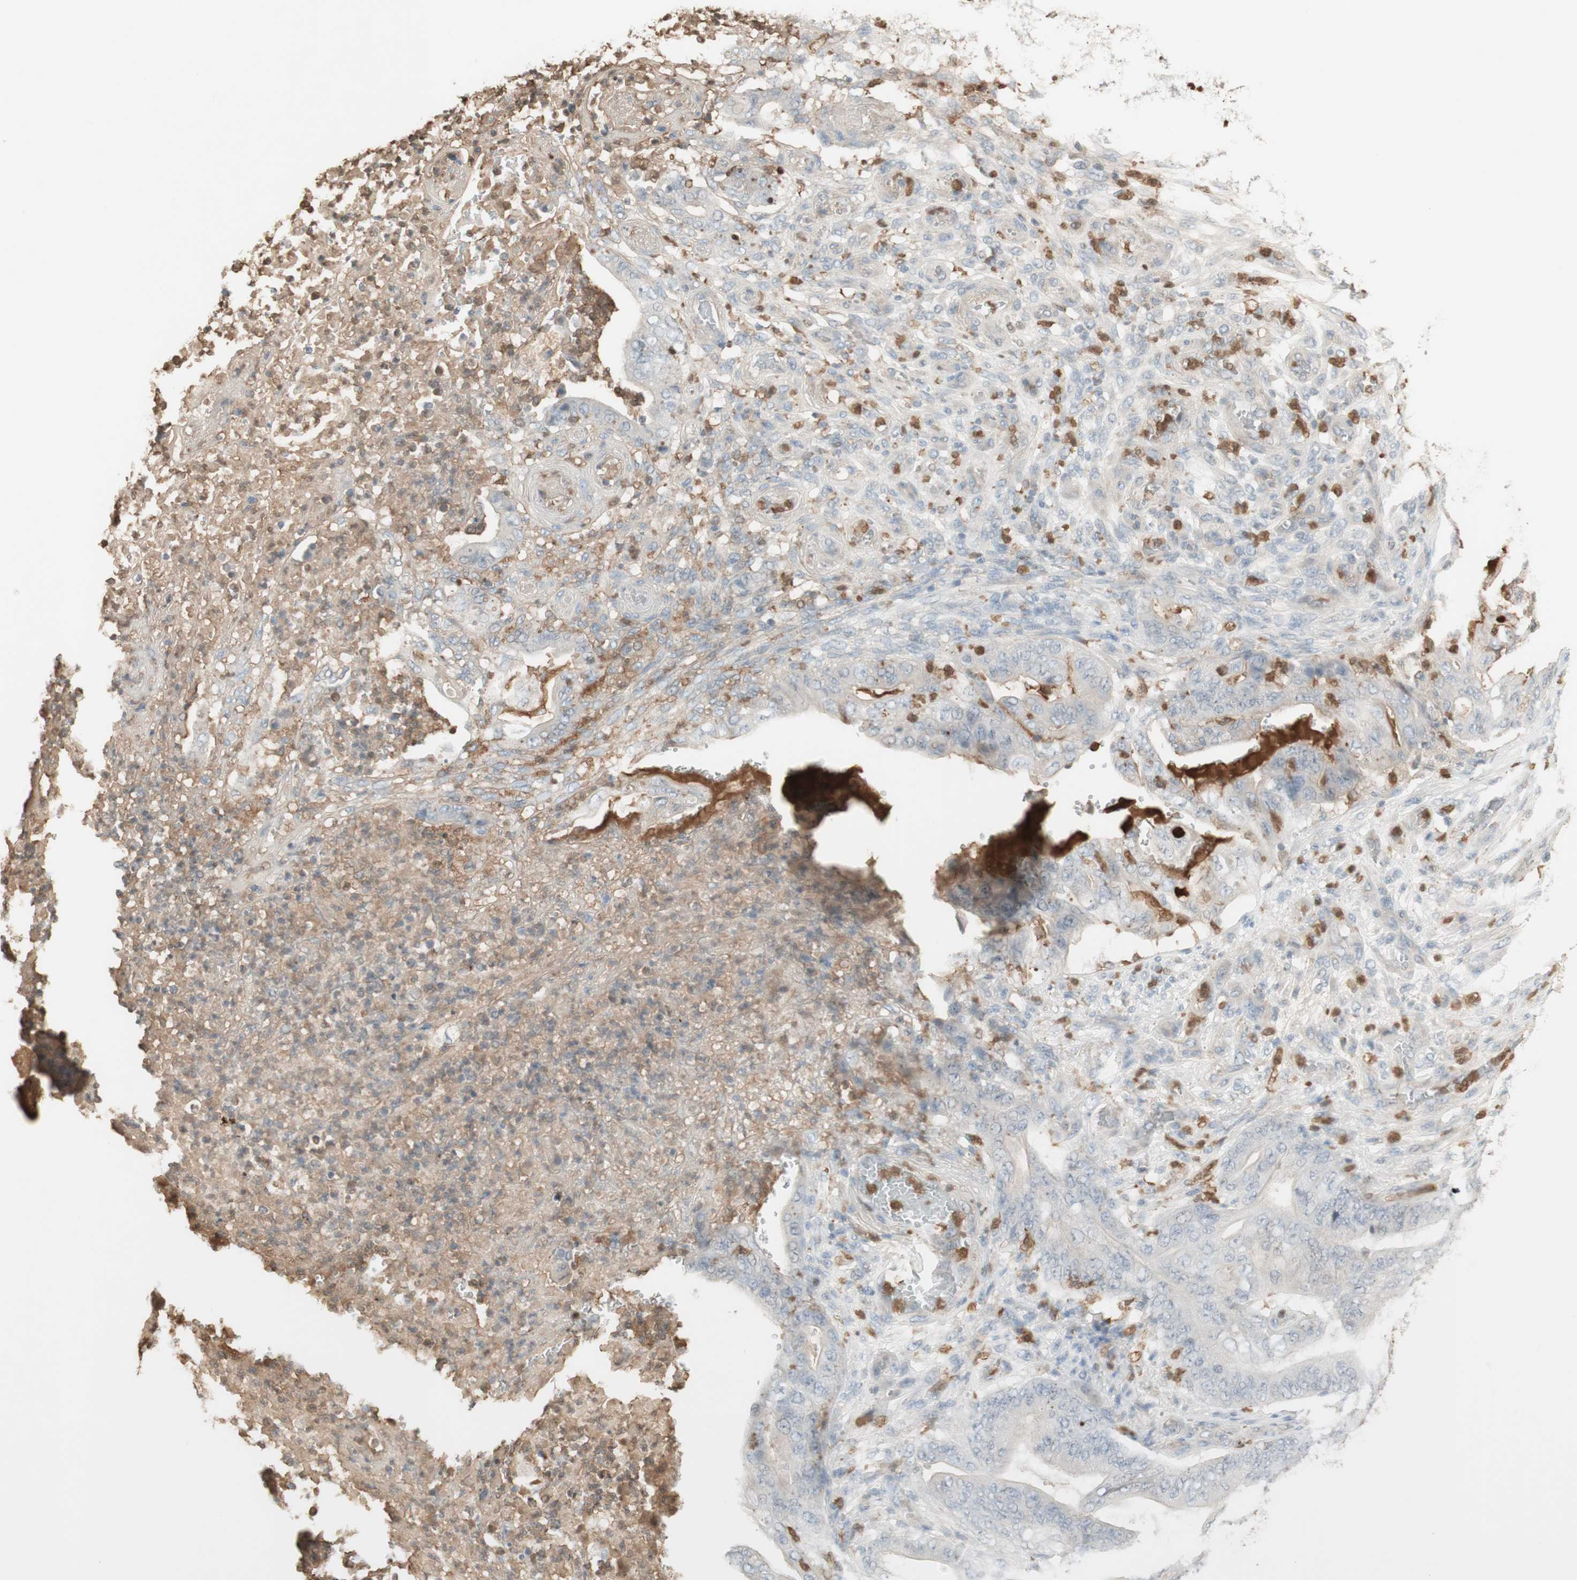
{"staining": {"intensity": "negative", "quantity": "none", "location": "none"}, "tissue": "stomach cancer", "cell_type": "Tumor cells", "image_type": "cancer", "snomed": [{"axis": "morphology", "description": "Adenocarcinoma, NOS"}, {"axis": "topography", "description": "Stomach"}], "caption": "DAB immunohistochemical staining of stomach adenocarcinoma exhibits no significant staining in tumor cells. (DAB immunohistochemistry (IHC) with hematoxylin counter stain).", "gene": "NID1", "patient": {"sex": "female", "age": 73}}